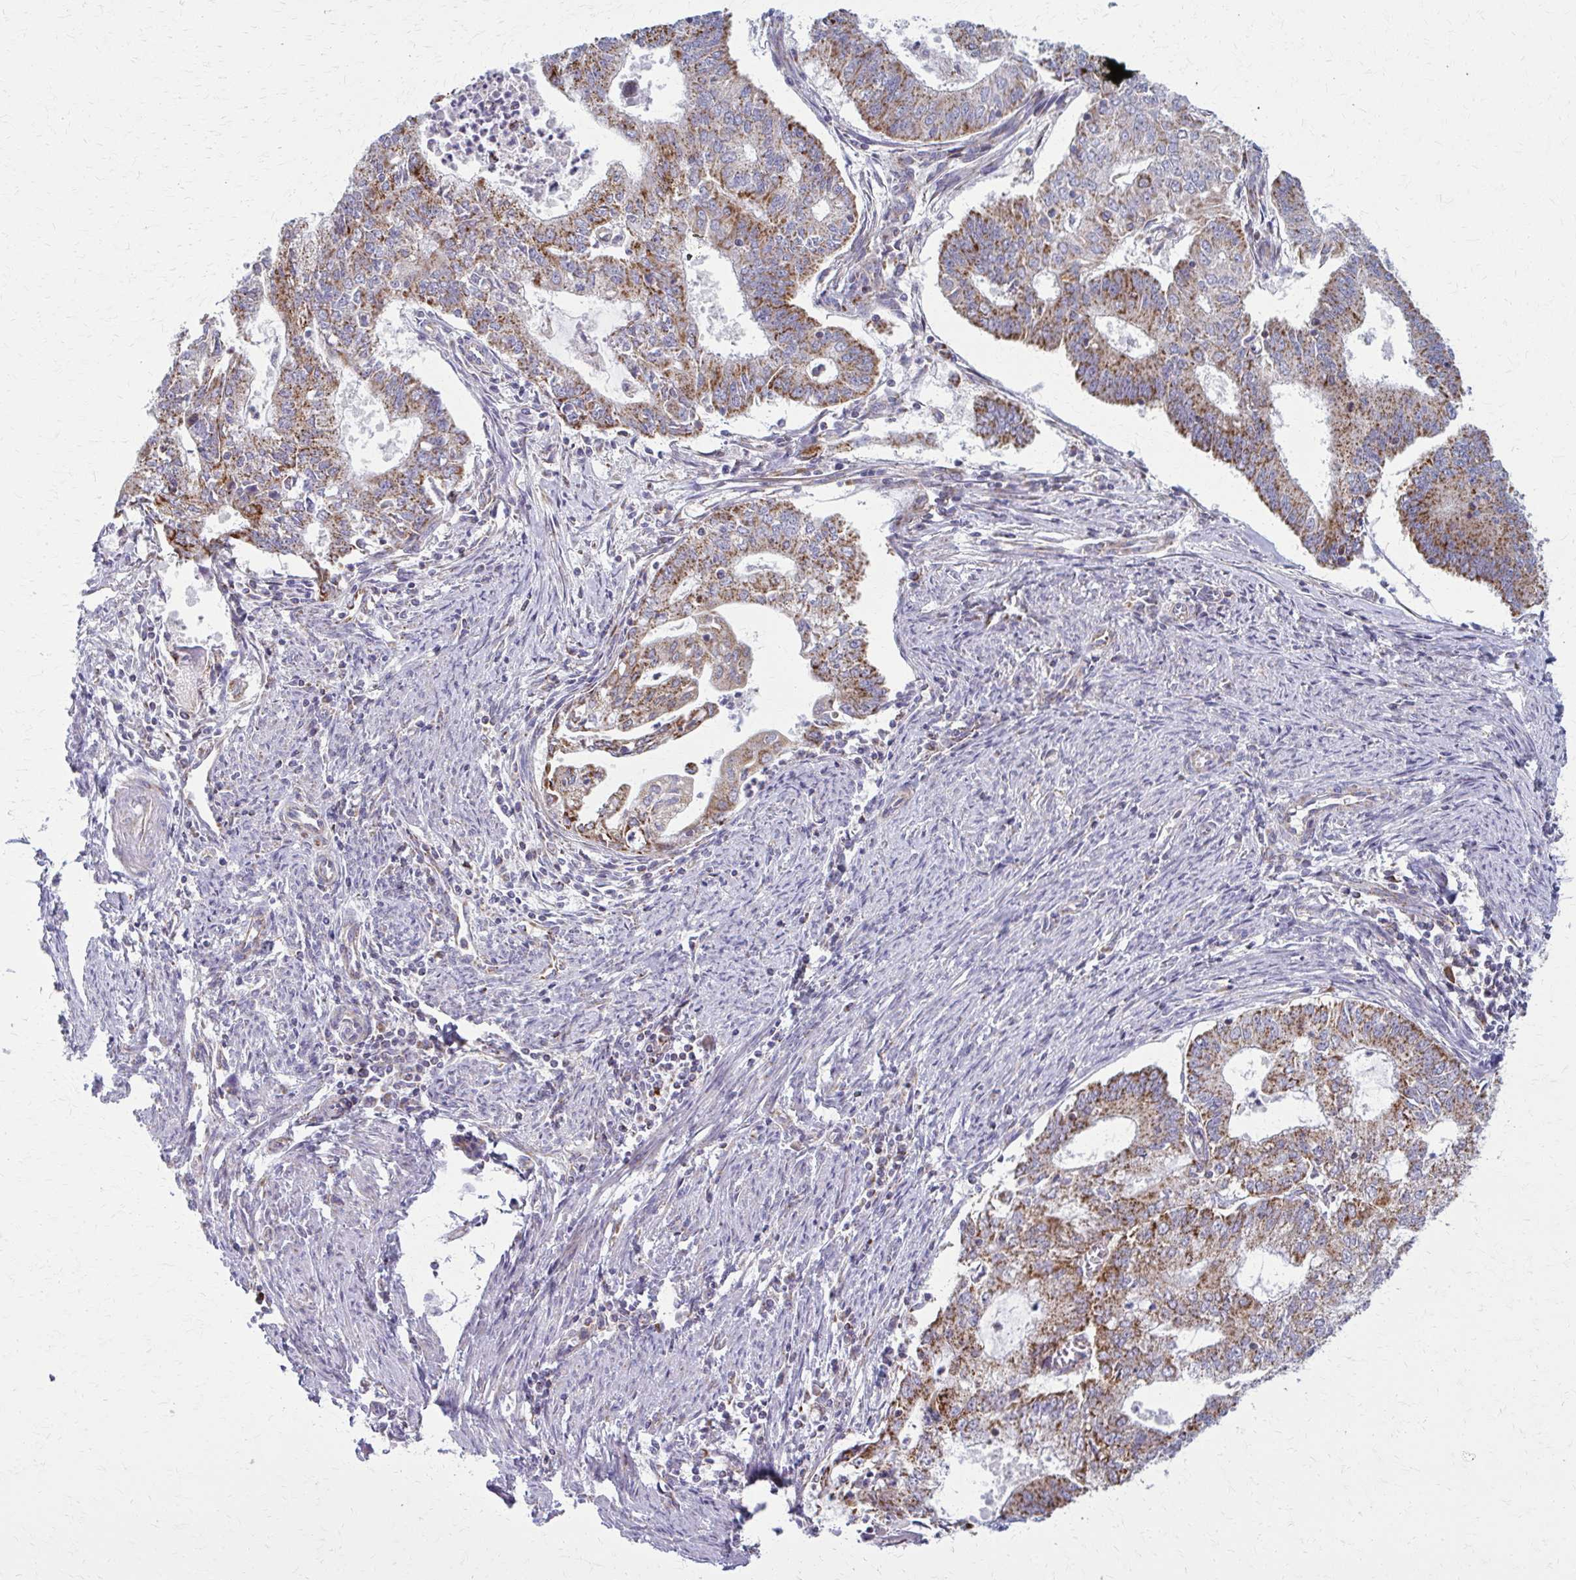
{"staining": {"intensity": "moderate", "quantity": ">75%", "location": "cytoplasmic/membranous"}, "tissue": "endometrial cancer", "cell_type": "Tumor cells", "image_type": "cancer", "snomed": [{"axis": "morphology", "description": "Adenocarcinoma, NOS"}, {"axis": "topography", "description": "Endometrium"}], "caption": "This photomicrograph displays adenocarcinoma (endometrial) stained with IHC to label a protein in brown. The cytoplasmic/membranous of tumor cells show moderate positivity for the protein. Nuclei are counter-stained blue.", "gene": "TVP23A", "patient": {"sex": "female", "age": 61}}